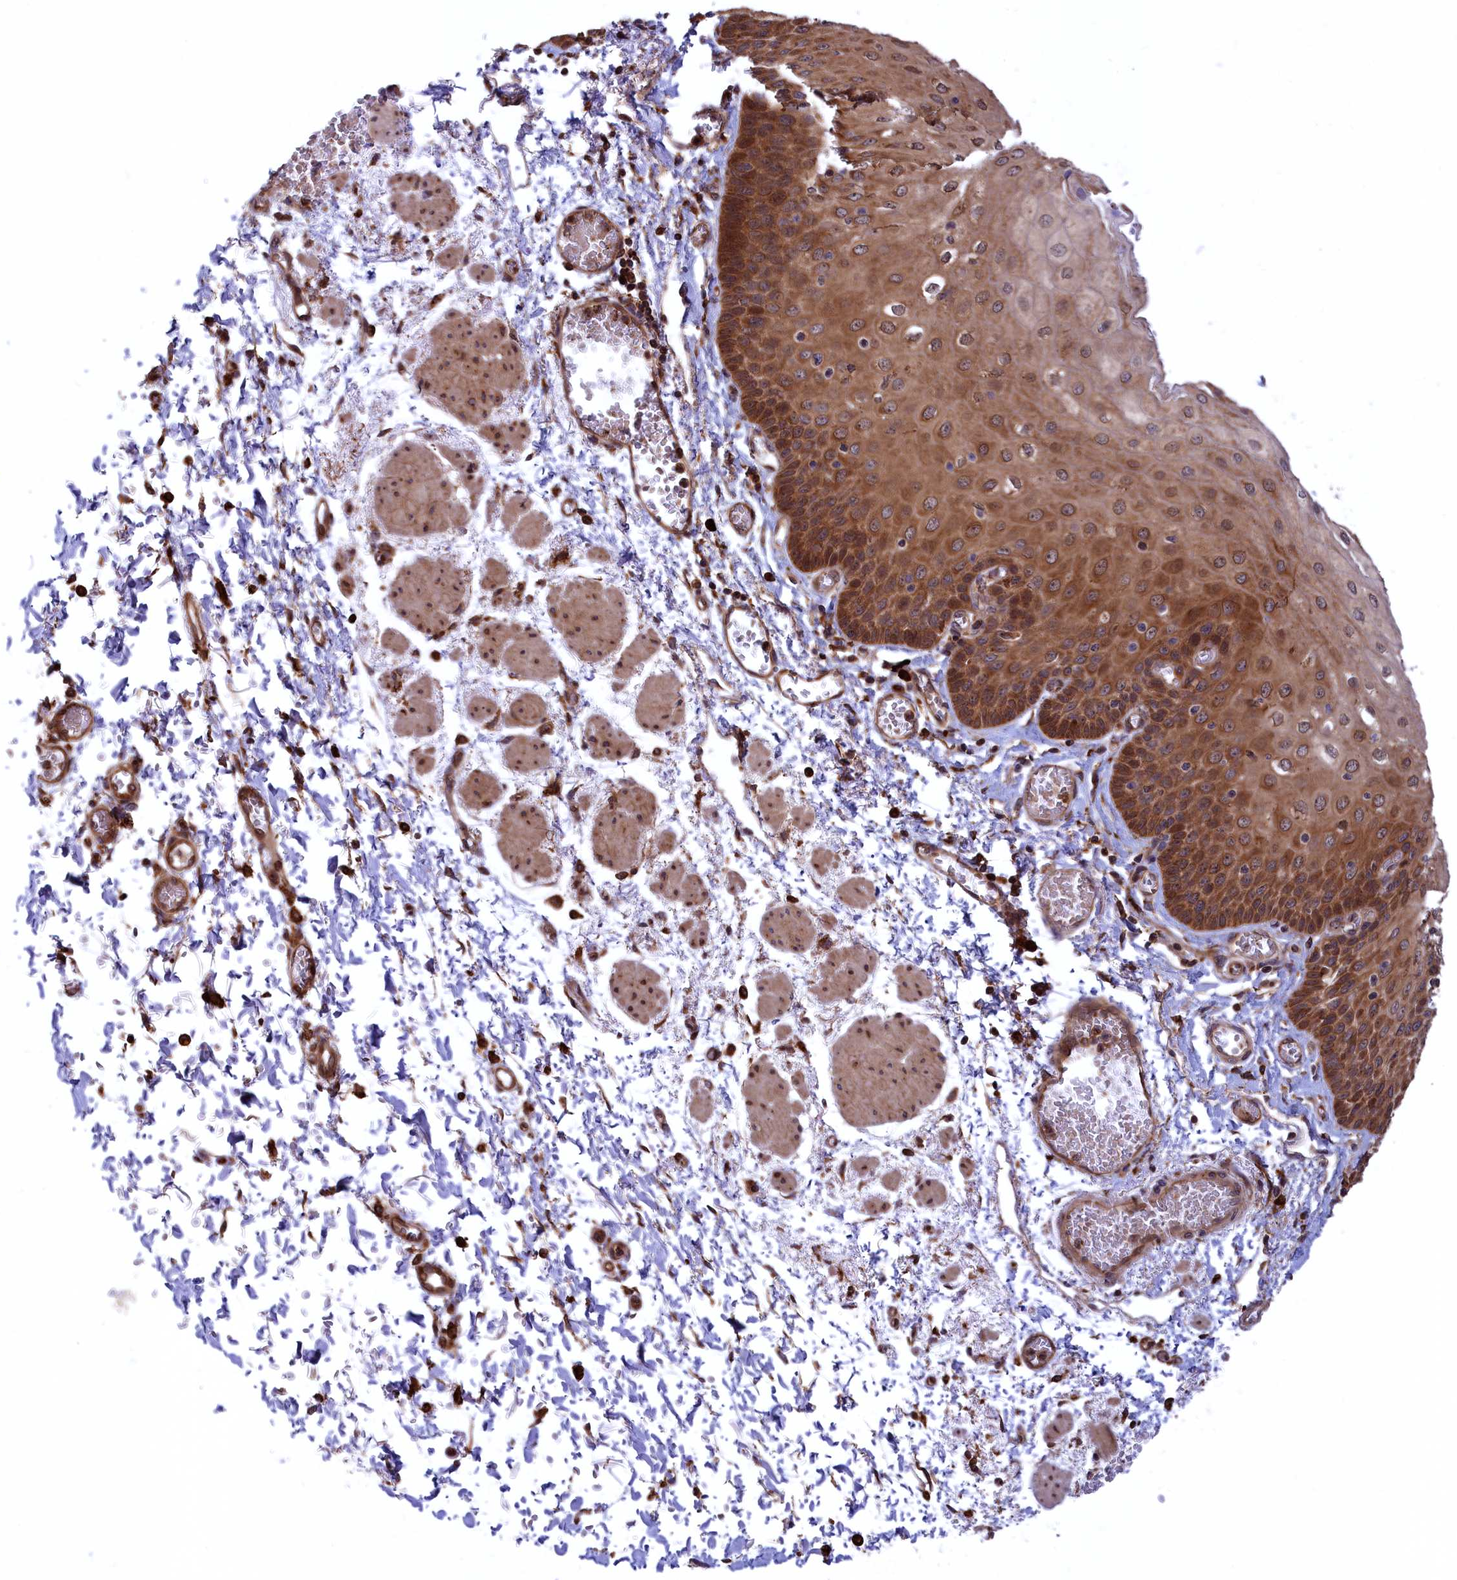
{"staining": {"intensity": "strong", "quantity": ">75%", "location": "cytoplasmic/membranous"}, "tissue": "esophagus", "cell_type": "Squamous epithelial cells", "image_type": "normal", "snomed": [{"axis": "morphology", "description": "Normal tissue, NOS"}, {"axis": "topography", "description": "Esophagus"}], "caption": "Immunohistochemistry (IHC) histopathology image of benign esophagus: human esophagus stained using immunohistochemistry (IHC) shows high levels of strong protein expression localized specifically in the cytoplasmic/membranous of squamous epithelial cells, appearing as a cytoplasmic/membranous brown color.", "gene": "PLA2G4C", "patient": {"sex": "male", "age": 81}}